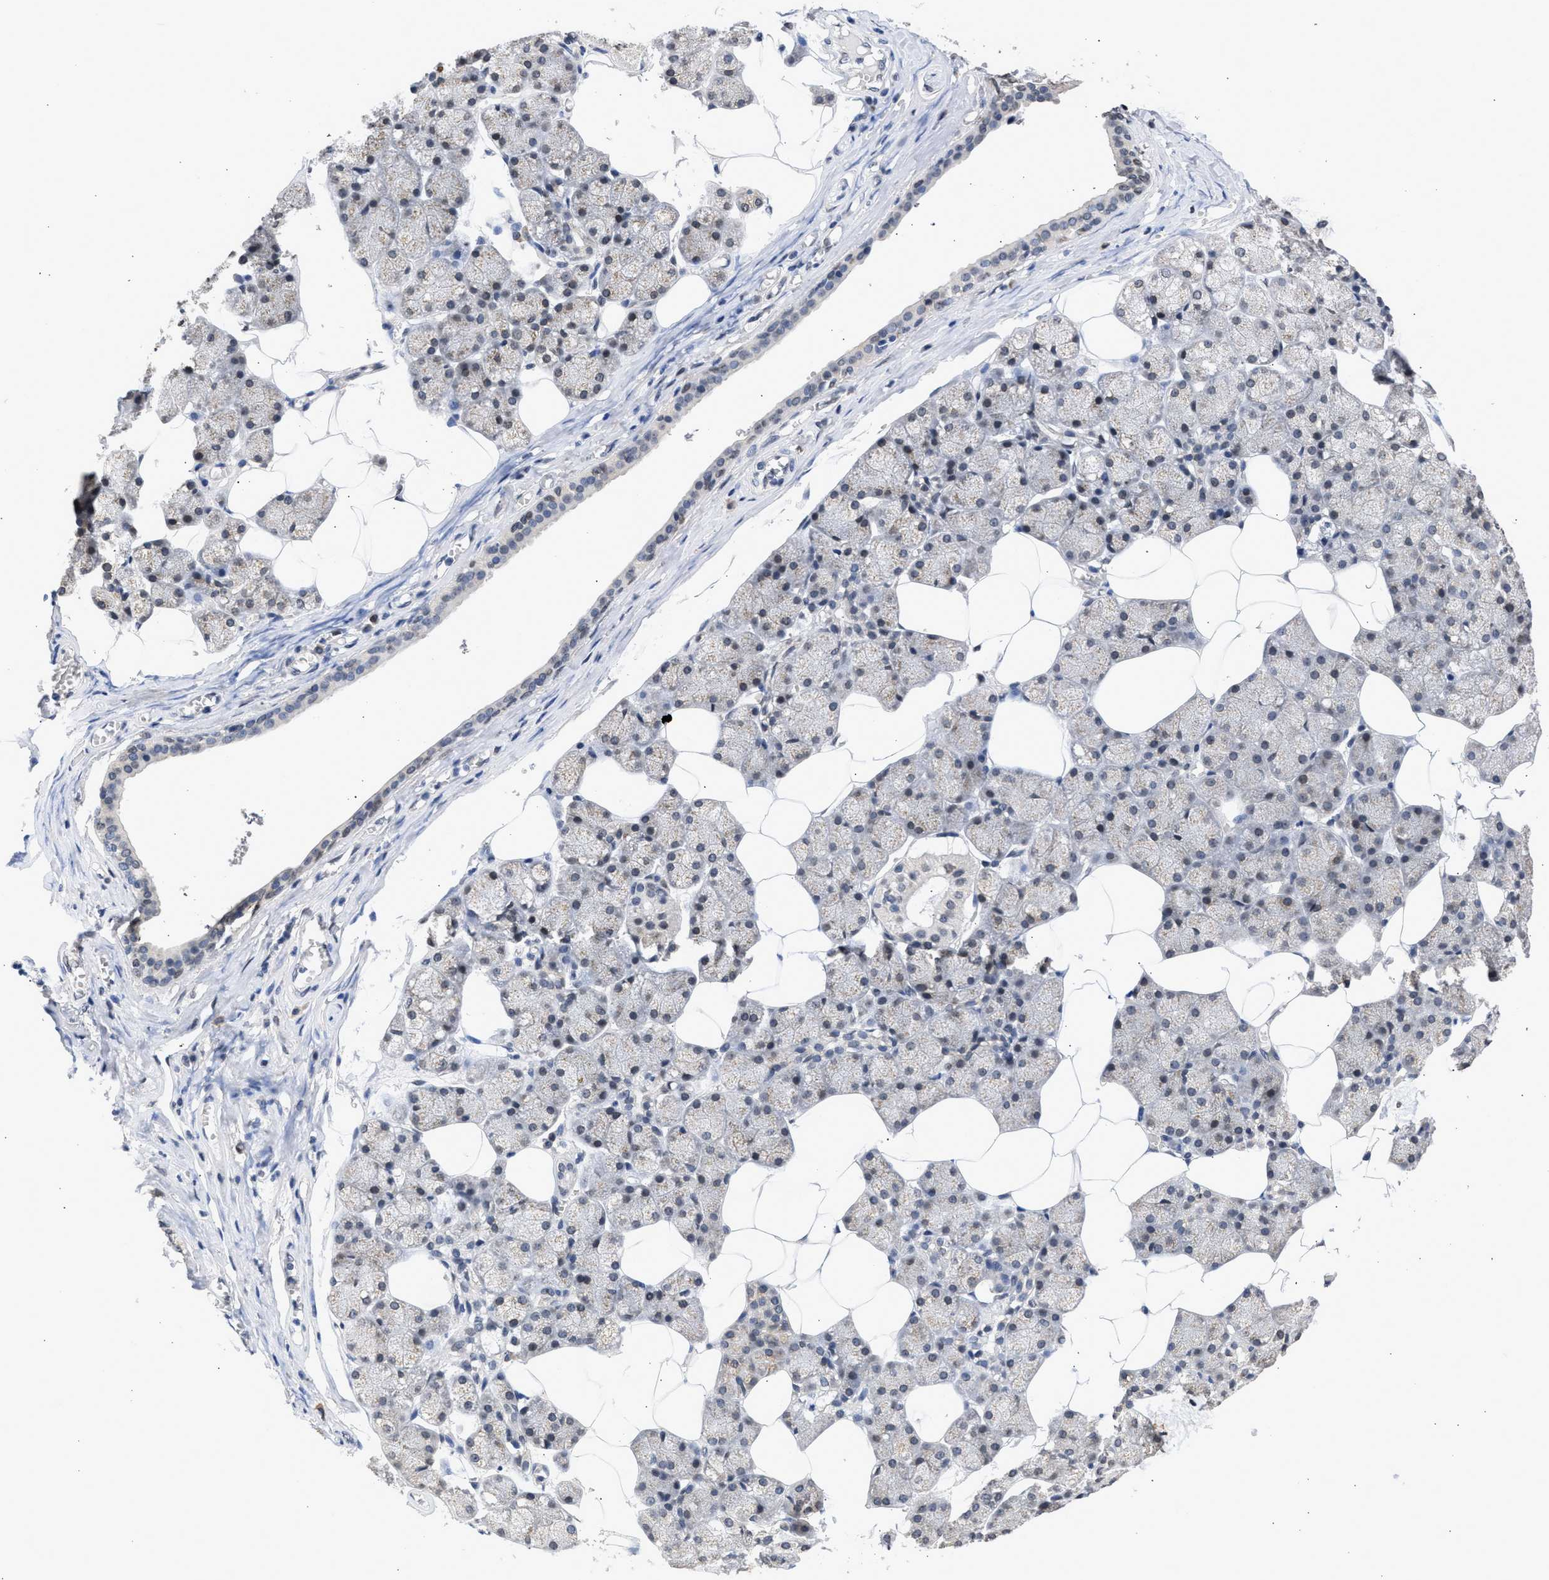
{"staining": {"intensity": "weak", "quantity": "<25%", "location": "cytoplasmic/membranous"}, "tissue": "salivary gland", "cell_type": "Glandular cells", "image_type": "normal", "snomed": [{"axis": "morphology", "description": "Normal tissue, NOS"}, {"axis": "topography", "description": "Salivary gland"}], "caption": "Immunohistochemical staining of normal salivary gland demonstrates no significant staining in glandular cells. (Brightfield microscopy of DAB immunohistochemistry at high magnification).", "gene": "NUP35", "patient": {"sex": "male", "age": 62}}